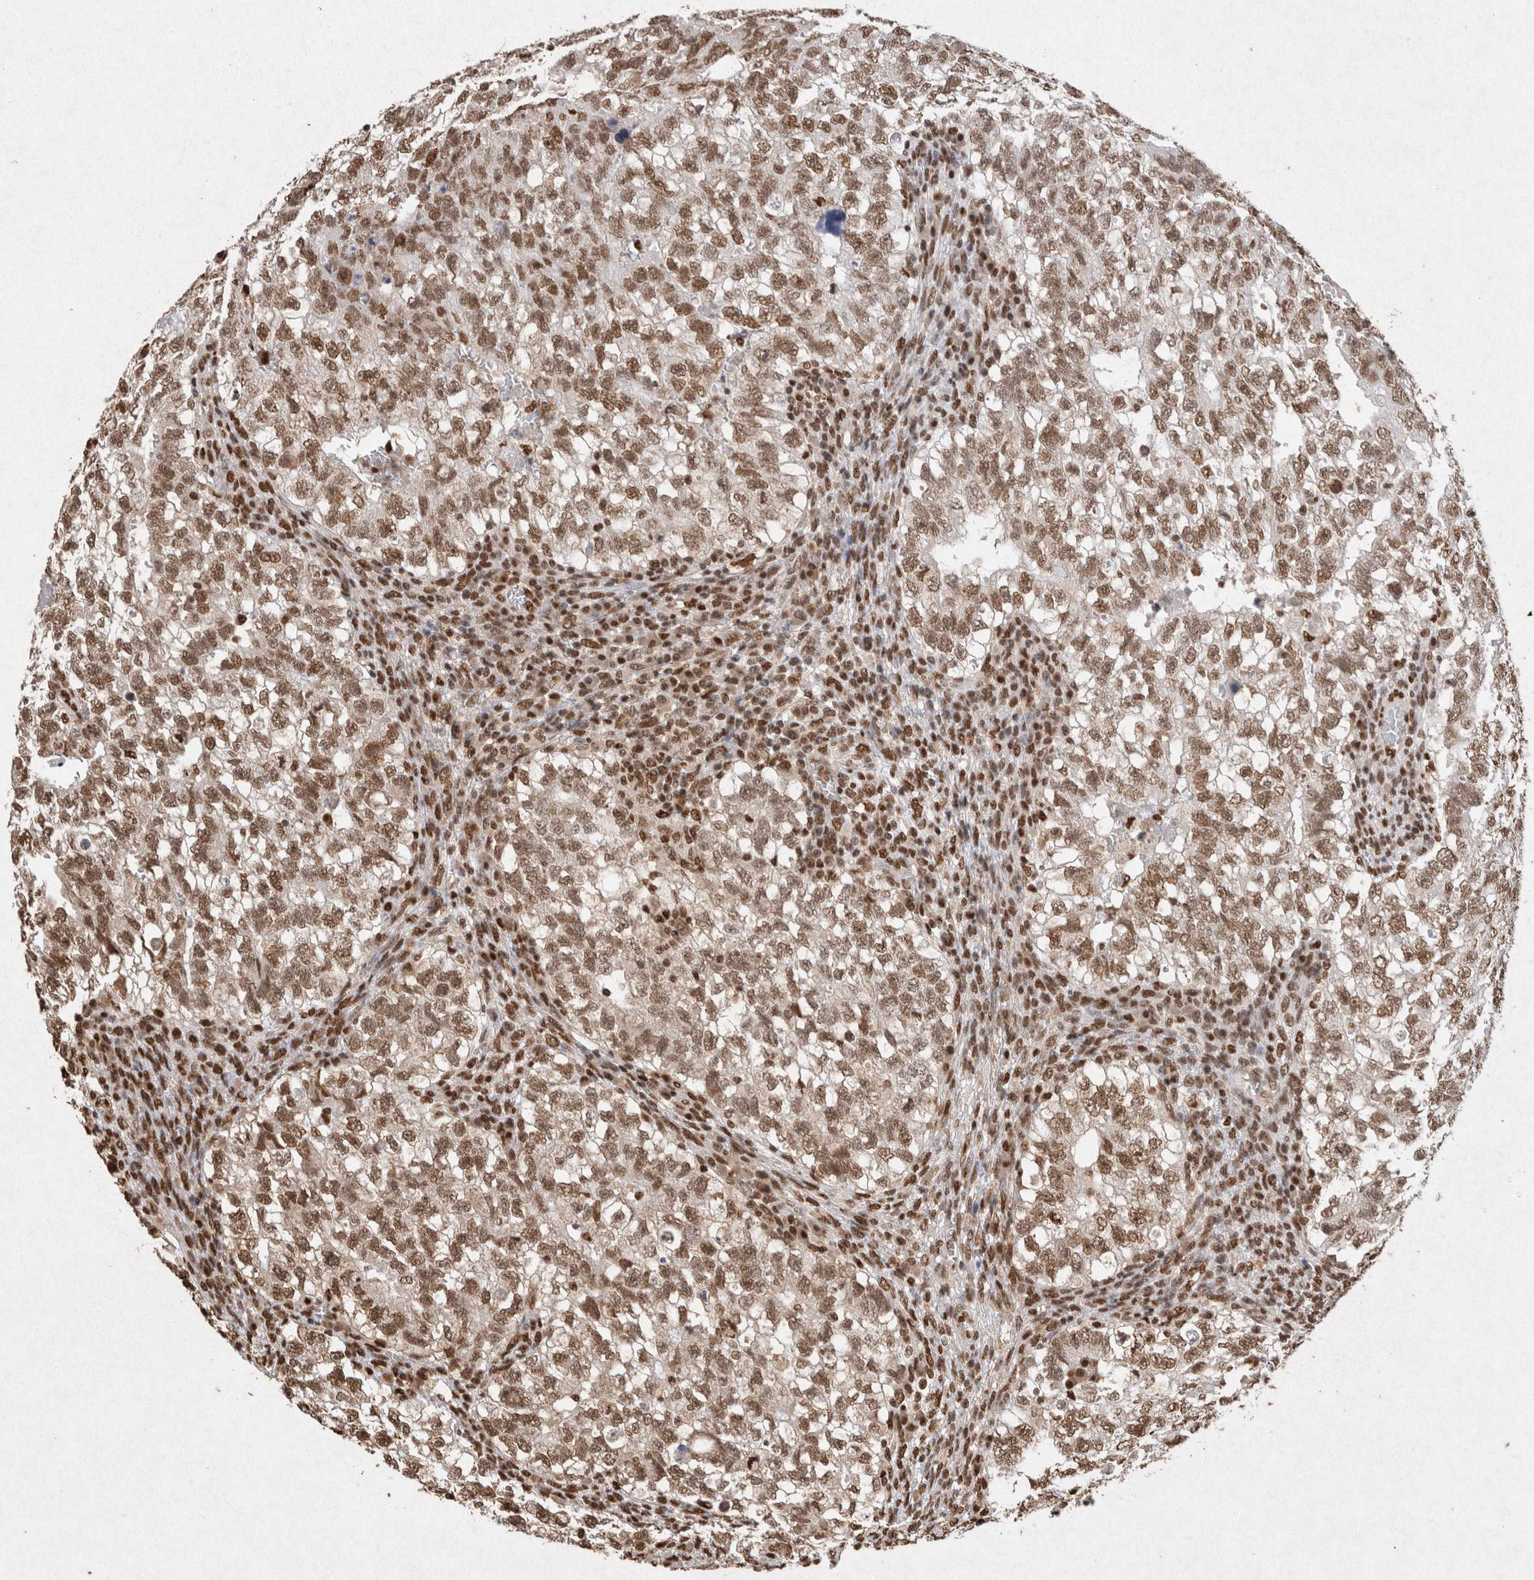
{"staining": {"intensity": "moderate", "quantity": ">75%", "location": "nuclear"}, "tissue": "testis cancer", "cell_type": "Tumor cells", "image_type": "cancer", "snomed": [{"axis": "morphology", "description": "Seminoma, NOS"}, {"axis": "morphology", "description": "Carcinoma, Embryonal, NOS"}, {"axis": "topography", "description": "Testis"}], "caption": "Brown immunohistochemical staining in embryonal carcinoma (testis) demonstrates moderate nuclear positivity in approximately >75% of tumor cells.", "gene": "HDGF", "patient": {"sex": "male", "age": 38}}